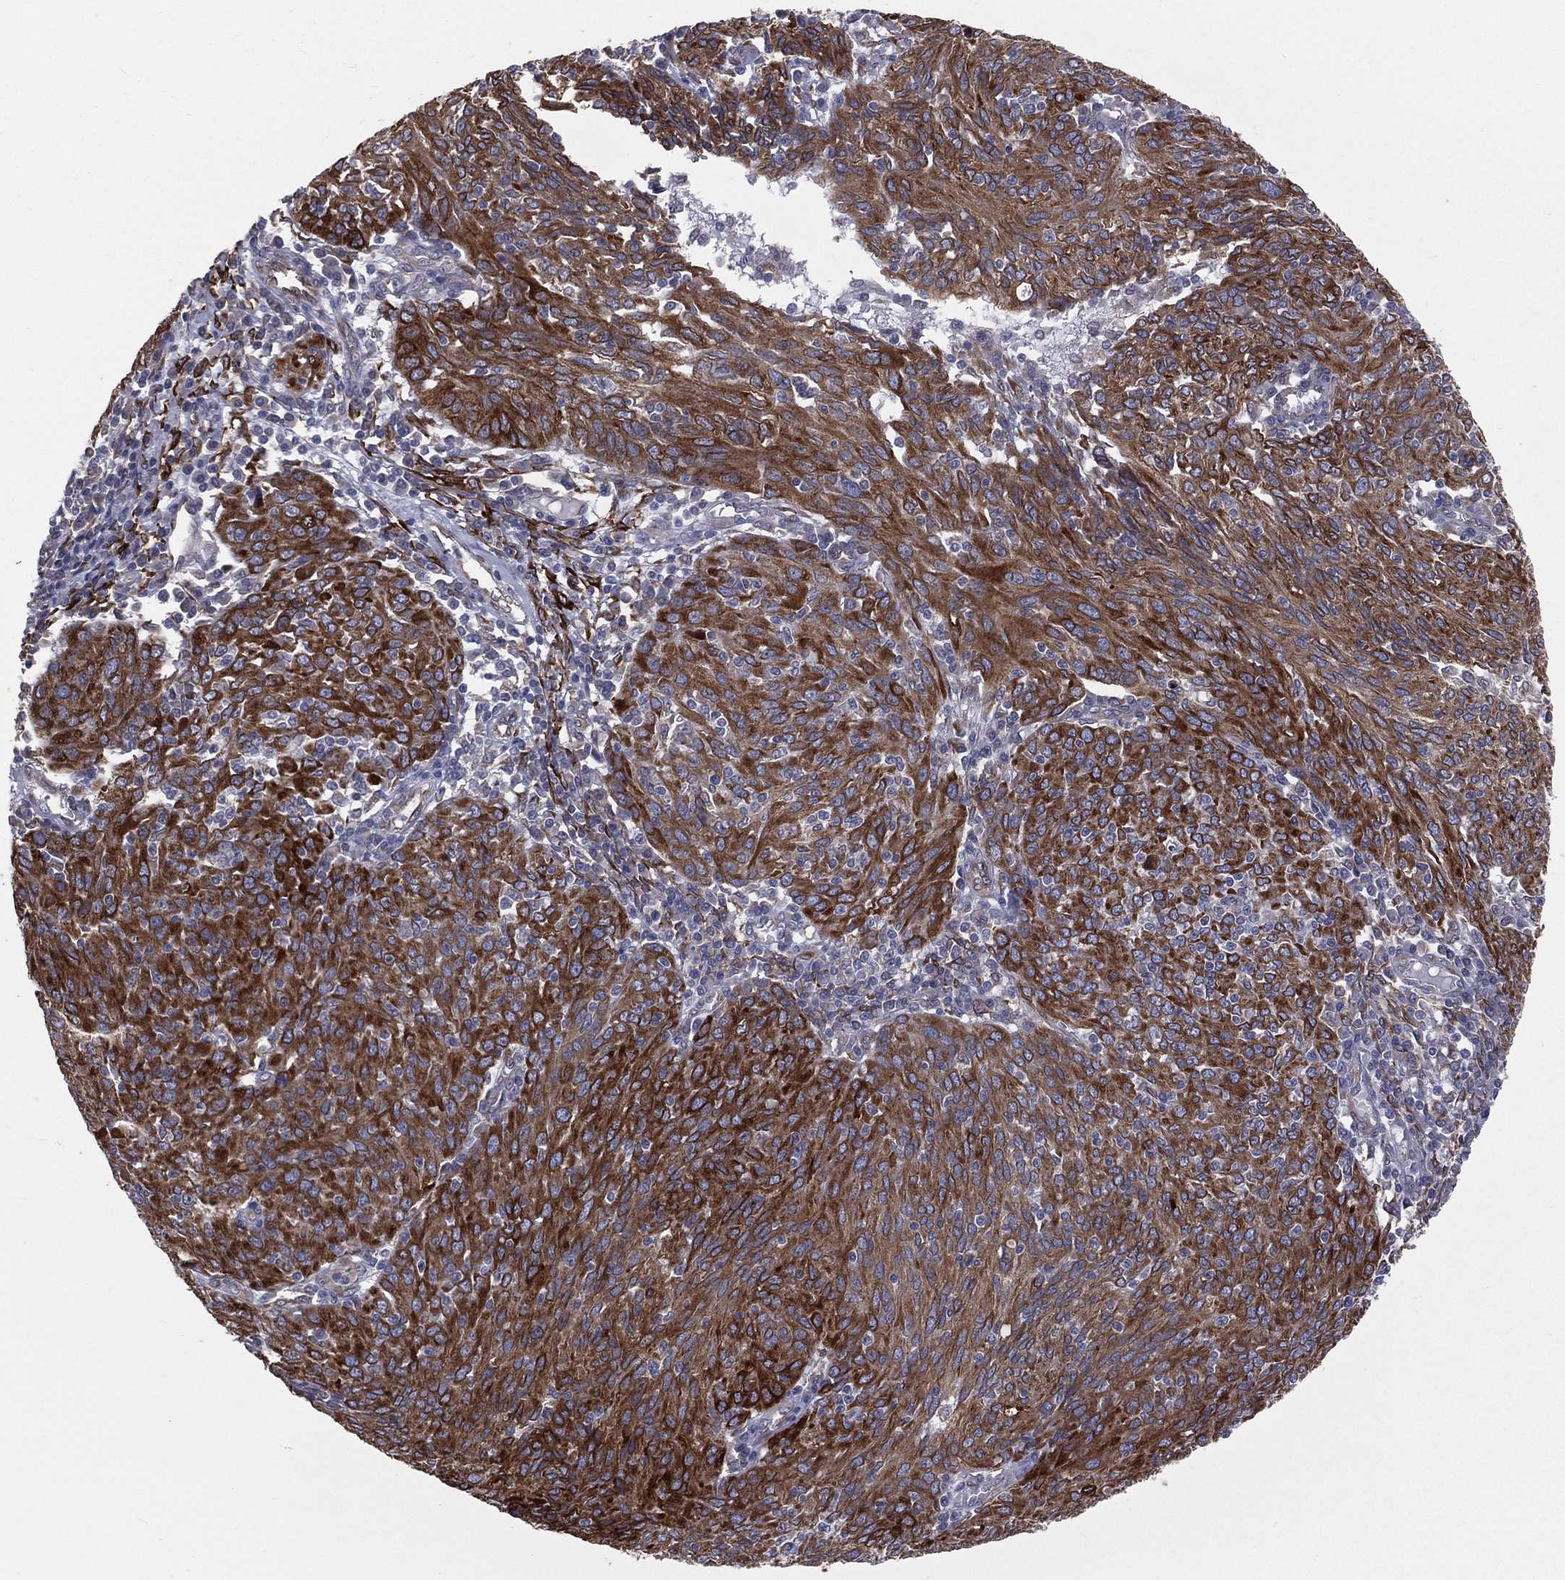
{"staining": {"intensity": "strong", "quantity": ">75%", "location": "cytoplasmic/membranous"}, "tissue": "ovarian cancer", "cell_type": "Tumor cells", "image_type": "cancer", "snomed": [{"axis": "morphology", "description": "Carcinoma, endometroid"}, {"axis": "topography", "description": "Ovary"}], "caption": "Protein staining demonstrates strong cytoplasmic/membranous expression in approximately >75% of tumor cells in ovarian cancer (endometroid carcinoma). (brown staining indicates protein expression, while blue staining denotes nuclei).", "gene": "PGRMC1", "patient": {"sex": "female", "age": 50}}